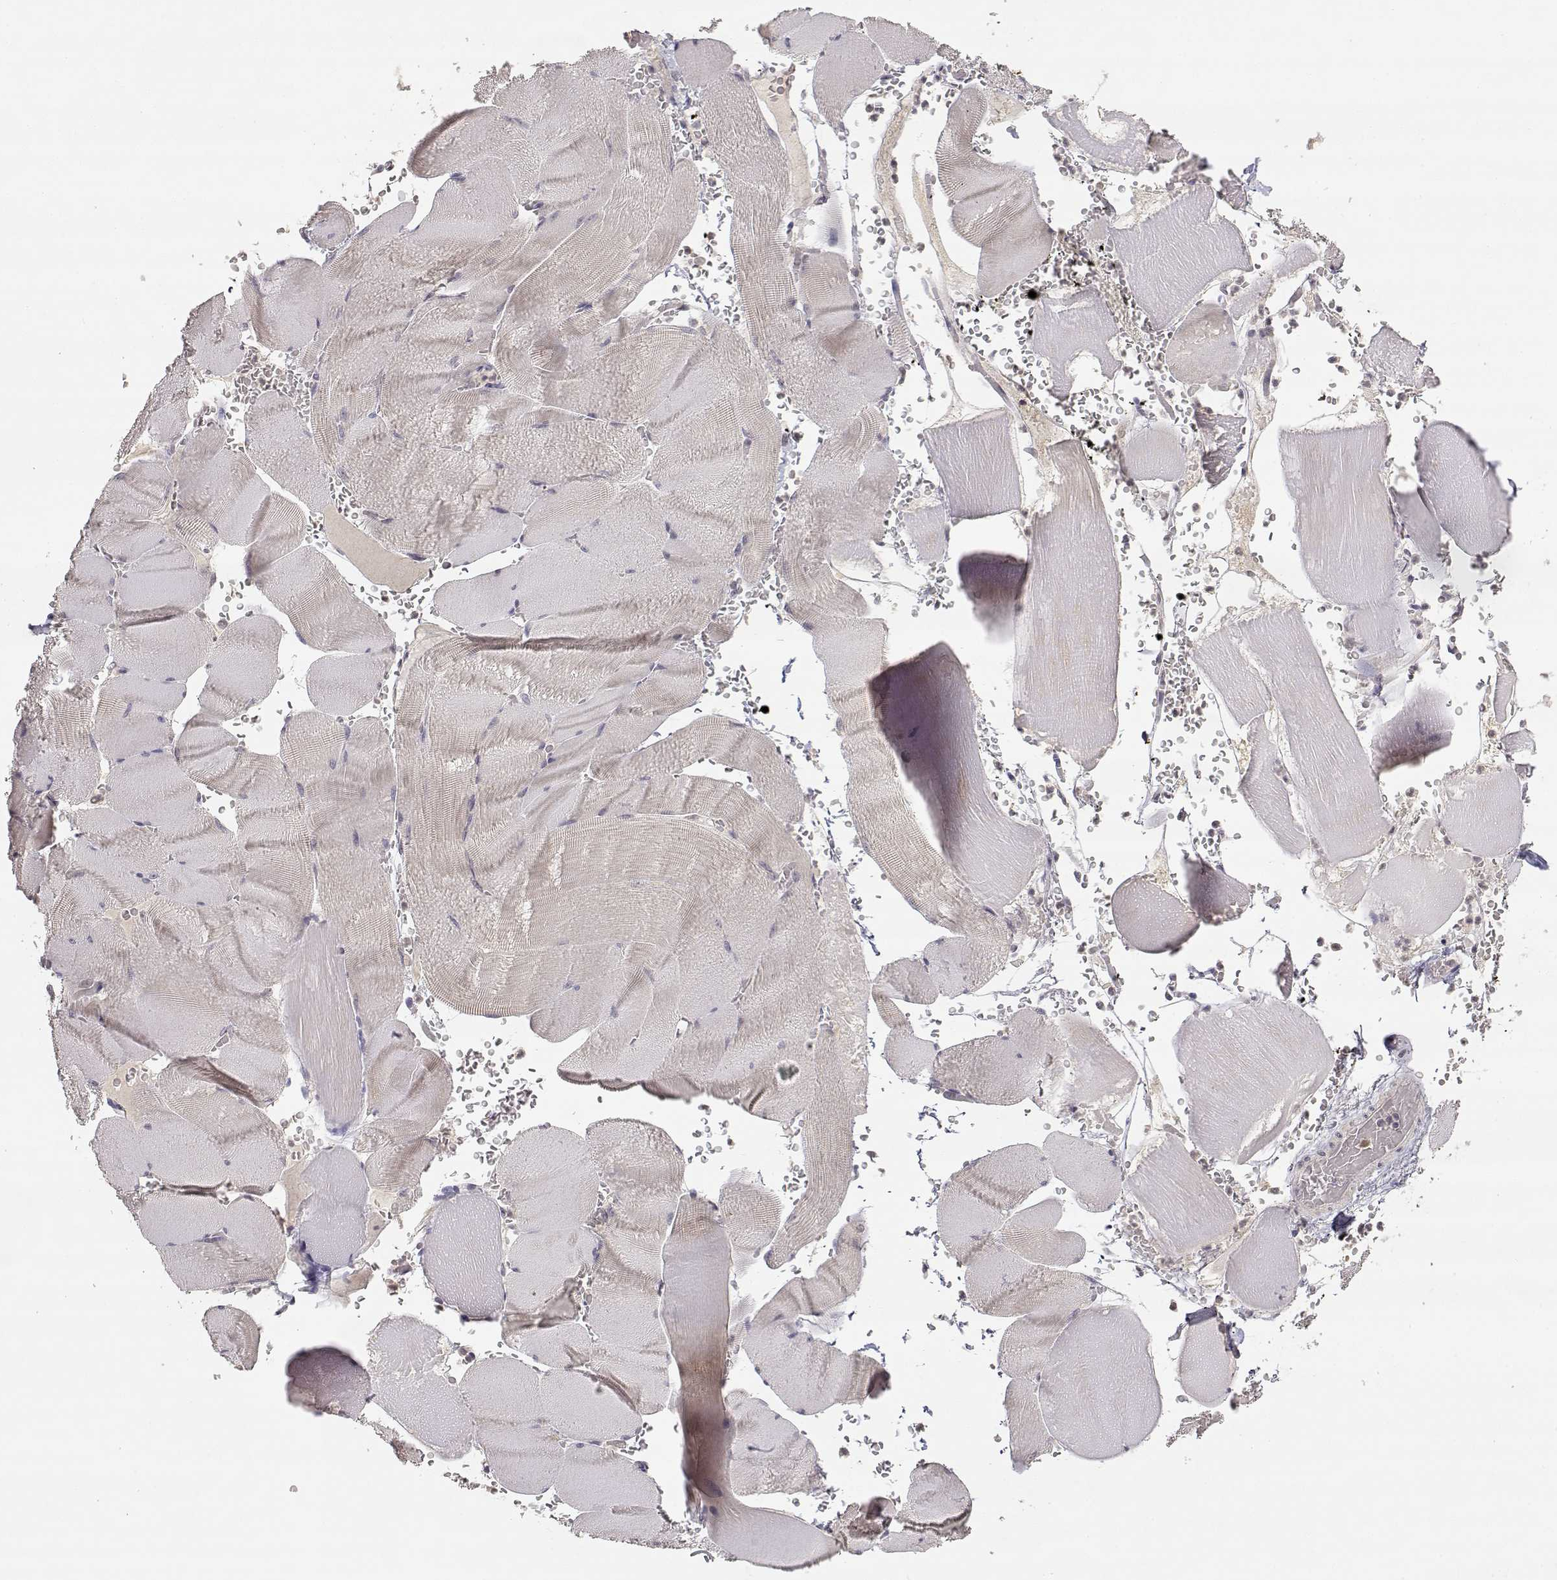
{"staining": {"intensity": "negative", "quantity": "none", "location": "none"}, "tissue": "skeletal muscle", "cell_type": "Myocytes", "image_type": "normal", "snomed": [{"axis": "morphology", "description": "Normal tissue, NOS"}, {"axis": "topography", "description": "Skeletal muscle"}], "caption": "IHC histopathology image of benign skeletal muscle: human skeletal muscle stained with DAB (3,3'-diaminobenzidine) shows no significant protein staining in myocytes. (Immunohistochemistry (ihc), brightfield microscopy, high magnification).", "gene": "RAD51", "patient": {"sex": "male", "age": 56}}